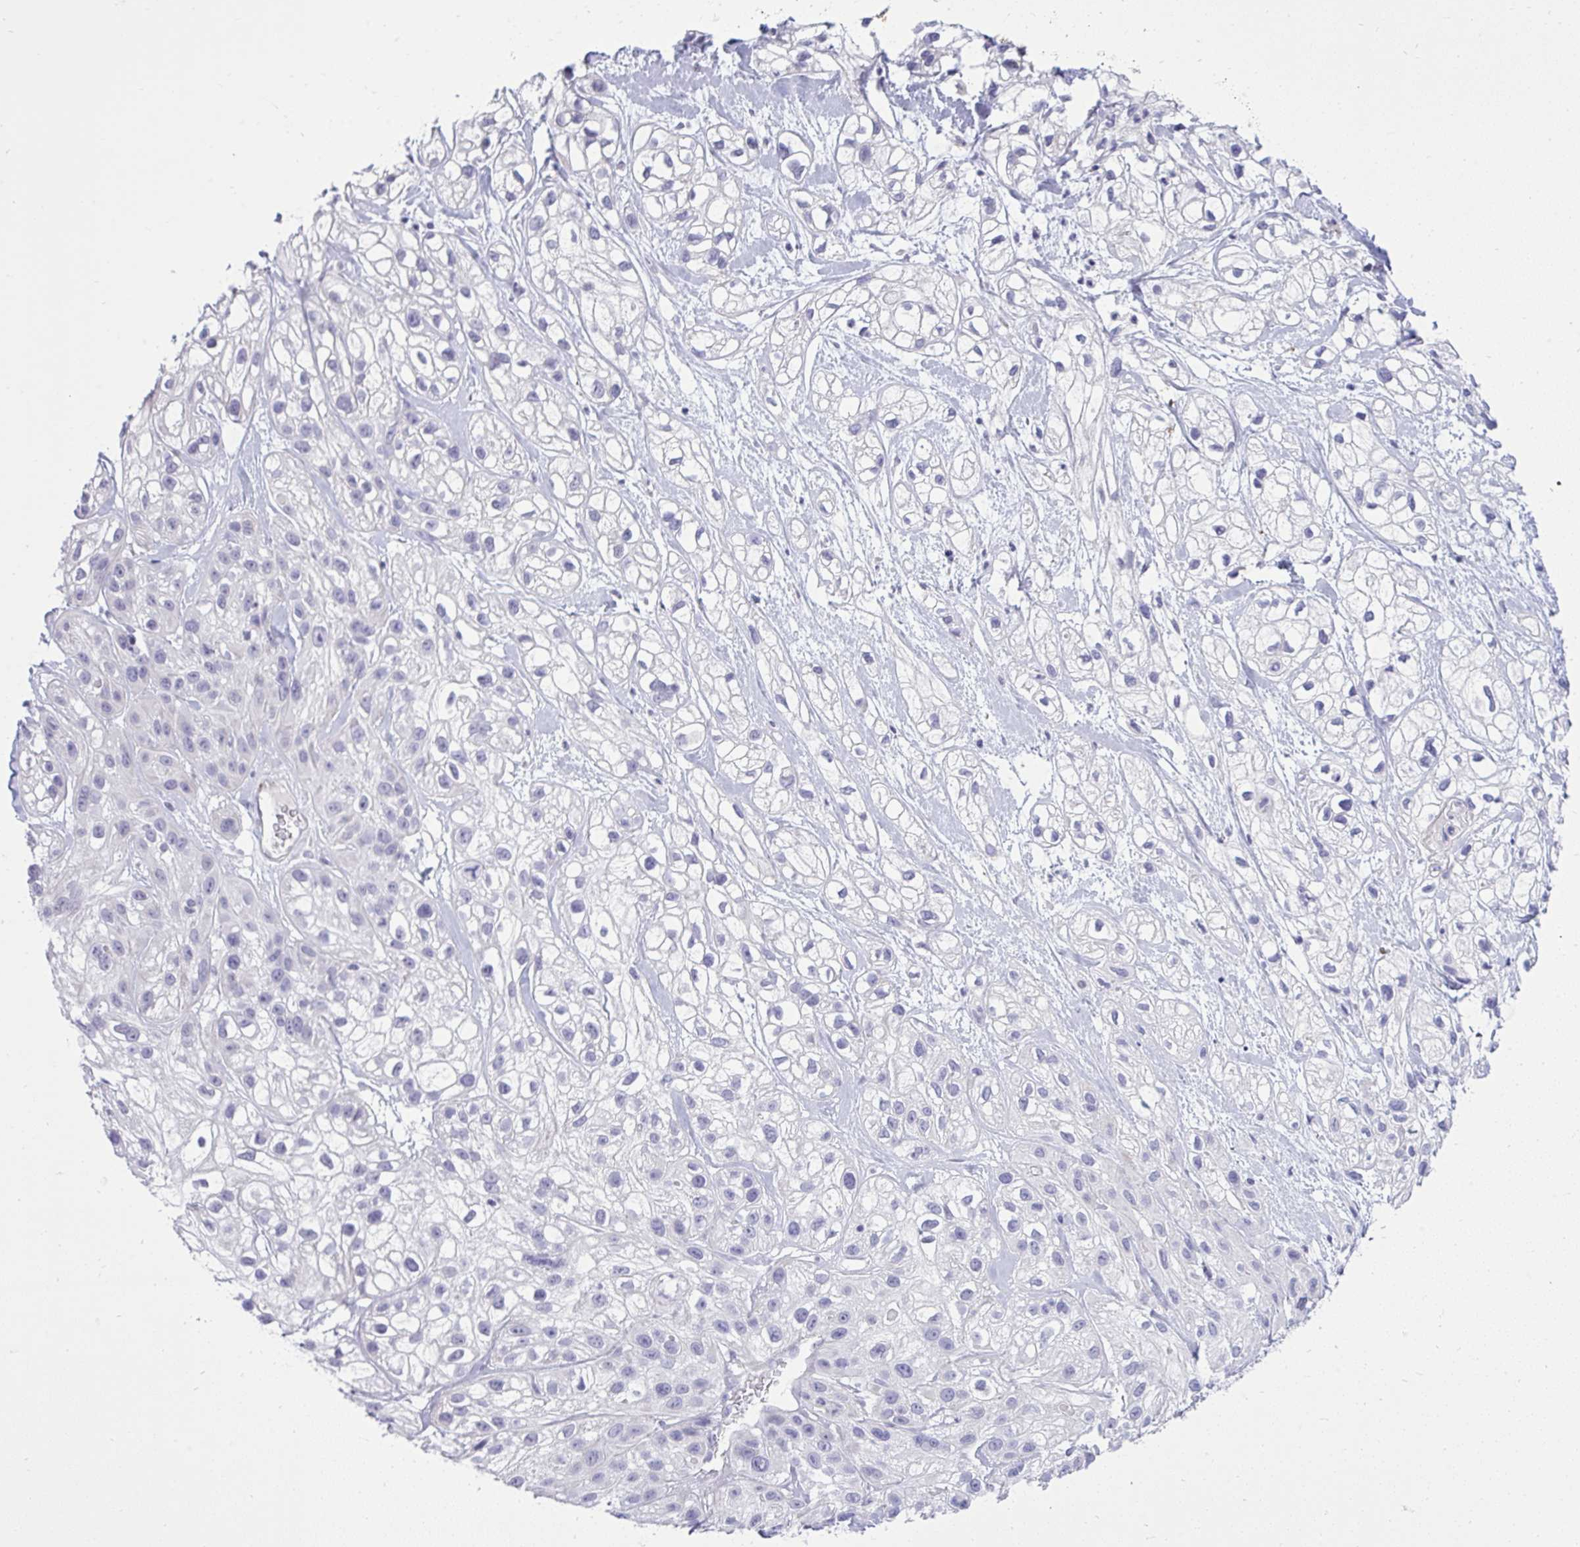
{"staining": {"intensity": "negative", "quantity": "none", "location": "none"}, "tissue": "skin cancer", "cell_type": "Tumor cells", "image_type": "cancer", "snomed": [{"axis": "morphology", "description": "Squamous cell carcinoma, NOS"}, {"axis": "topography", "description": "Skin"}], "caption": "This micrograph is of skin cancer (squamous cell carcinoma) stained with IHC to label a protein in brown with the nuclei are counter-stained blue. There is no expression in tumor cells.", "gene": "SPAG1", "patient": {"sex": "male", "age": 82}}